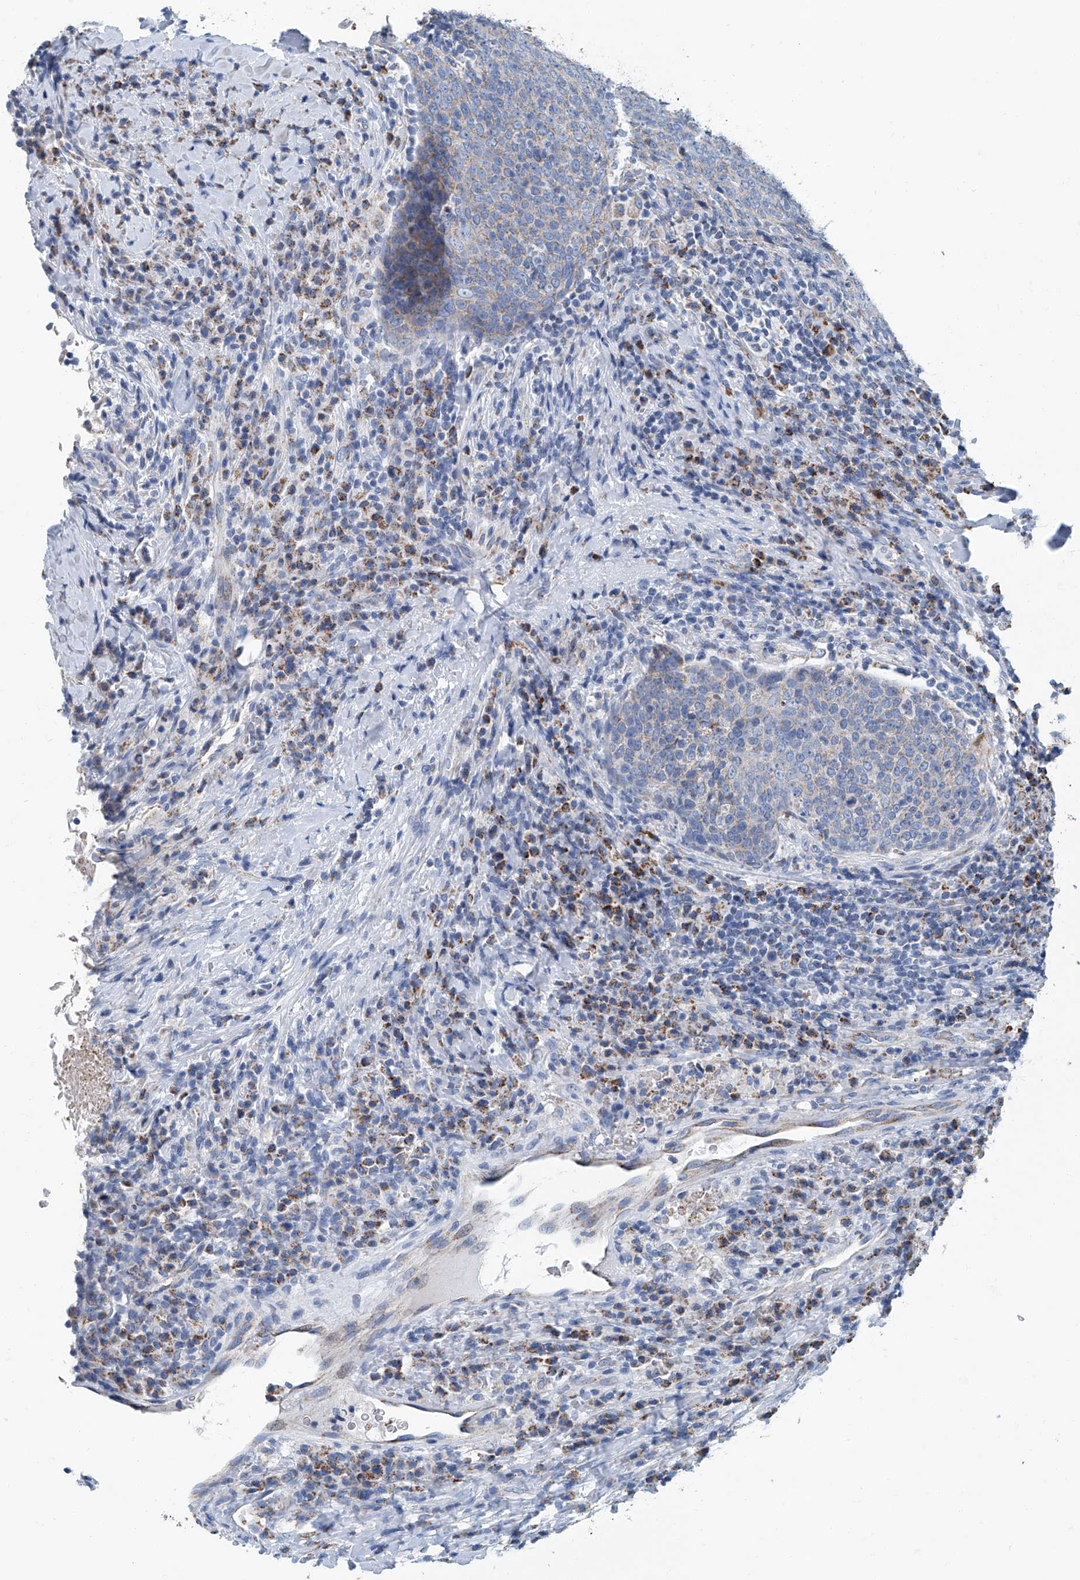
{"staining": {"intensity": "weak", "quantity": "<25%", "location": "cytoplasmic/membranous"}, "tissue": "head and neck cancer", "cell_type": "Tumor cells", "image_type": "cancer", "snomed": [{"axis": "morphology", "description": "Squamous cell carcinoma, NOS"}, {"axis": "morphology", "description": "Squamous cell carcinoma, metastatic, NOS"}, {"axis": "topography", "description": "Lymph node"}, {"axis": "topography", "description": "Head-Neck"}], "caption": "DAB immunohistochemical staining of human metastatic squamous cell carcinoma (head and neck) demonstrates no significant staining in tumor cells.", "gene": "MT-ND1", "patient": {"sex": "male", "age": 62}}